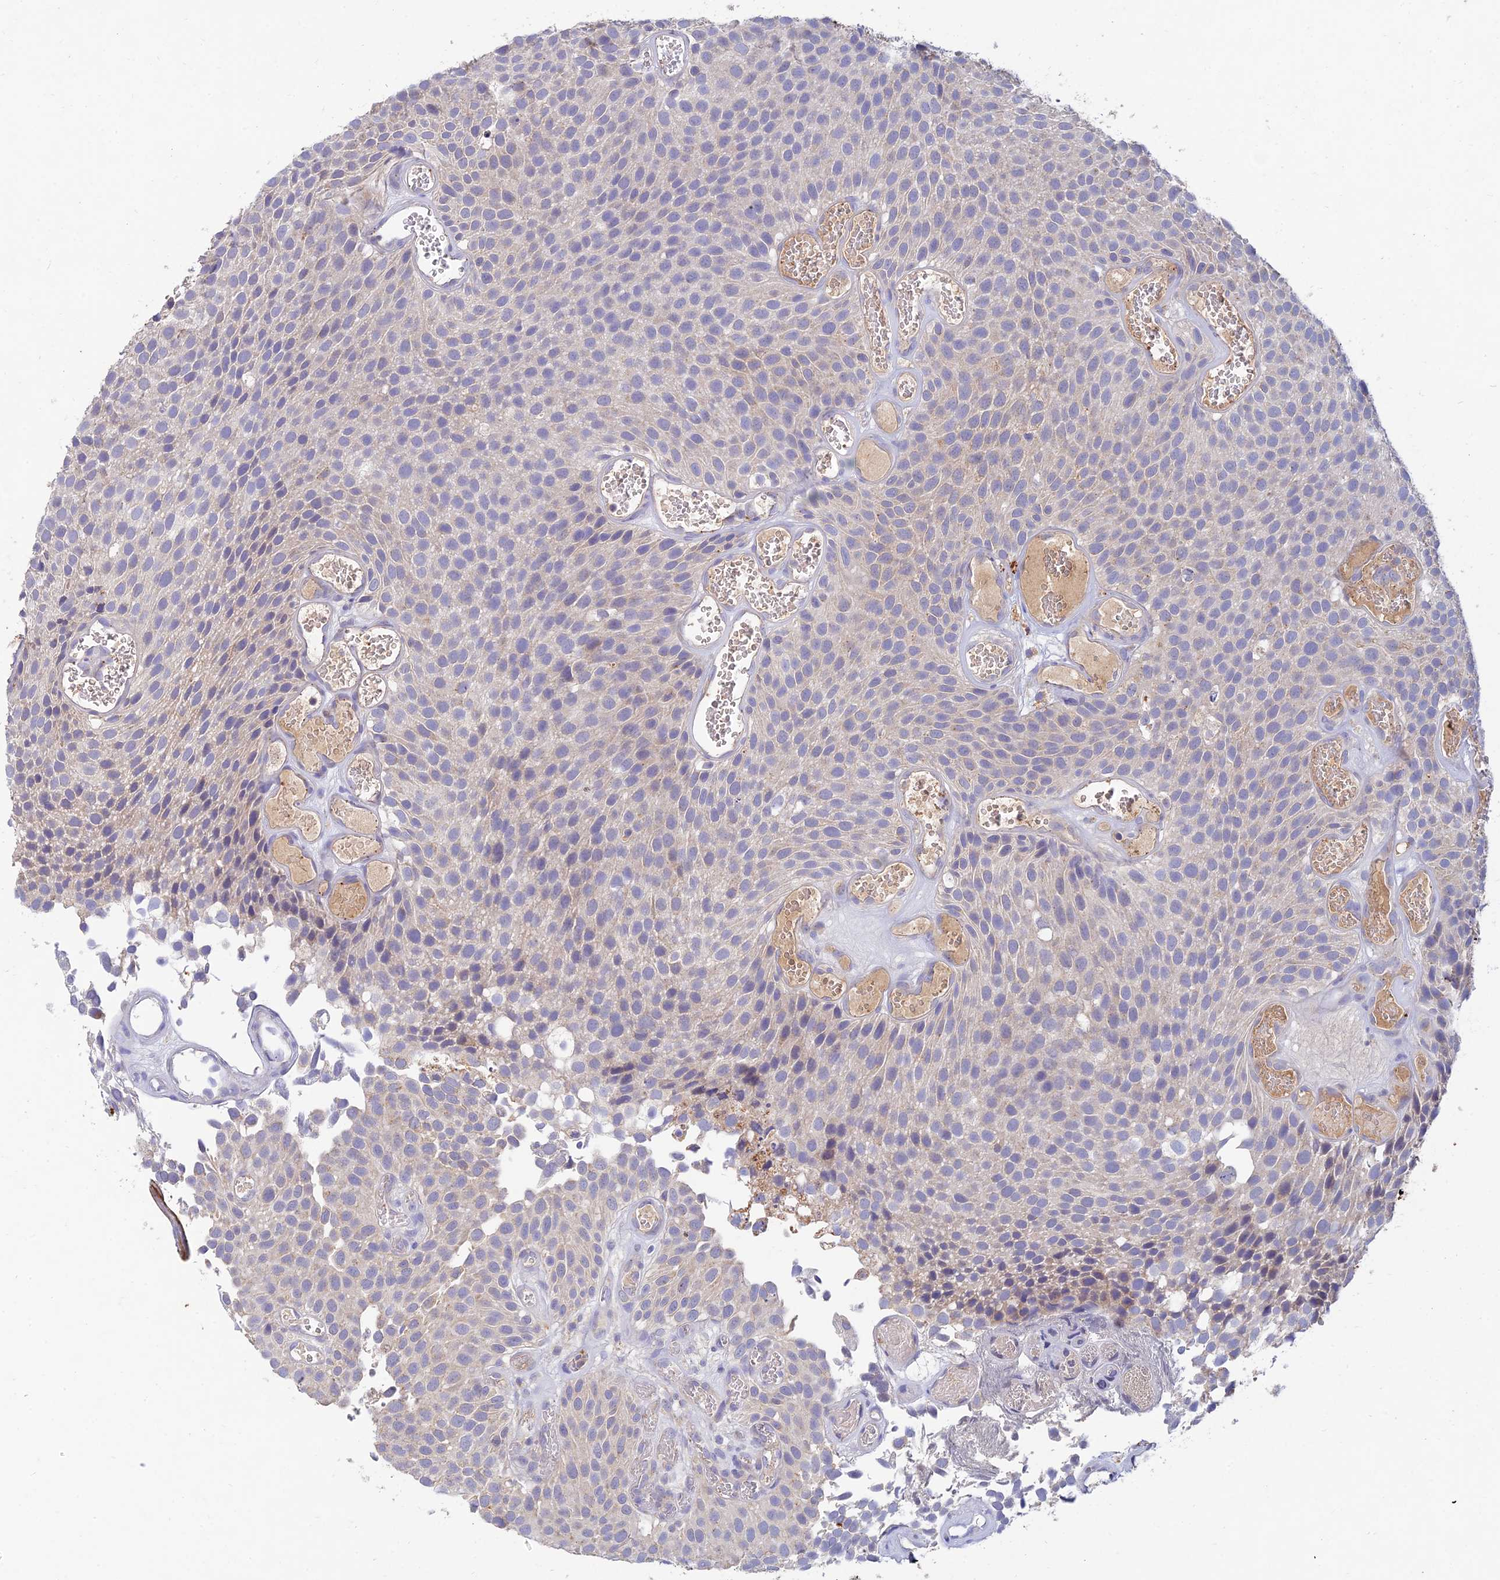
{"staining": {"intensity": "negative", "quantity": "none", "location": "none"}, "tissue": "urothelial cancer", "cell_type": "Tumor cells", "image_type": "cancer", "snomed": [{"axis": "morphology", "description": "Urothelial carcinoma, Low grade"}, {"axis": "topography", "description": "Urinary bladder"}], "caption": "High power microscopy photomicrograph of an immunohistochemistry photomicrograph of urothelial cancer, revealing no significant positivity in tumor cells.", "gene": "ACSM5", "patient": {"sex": "male", "age": 89}}